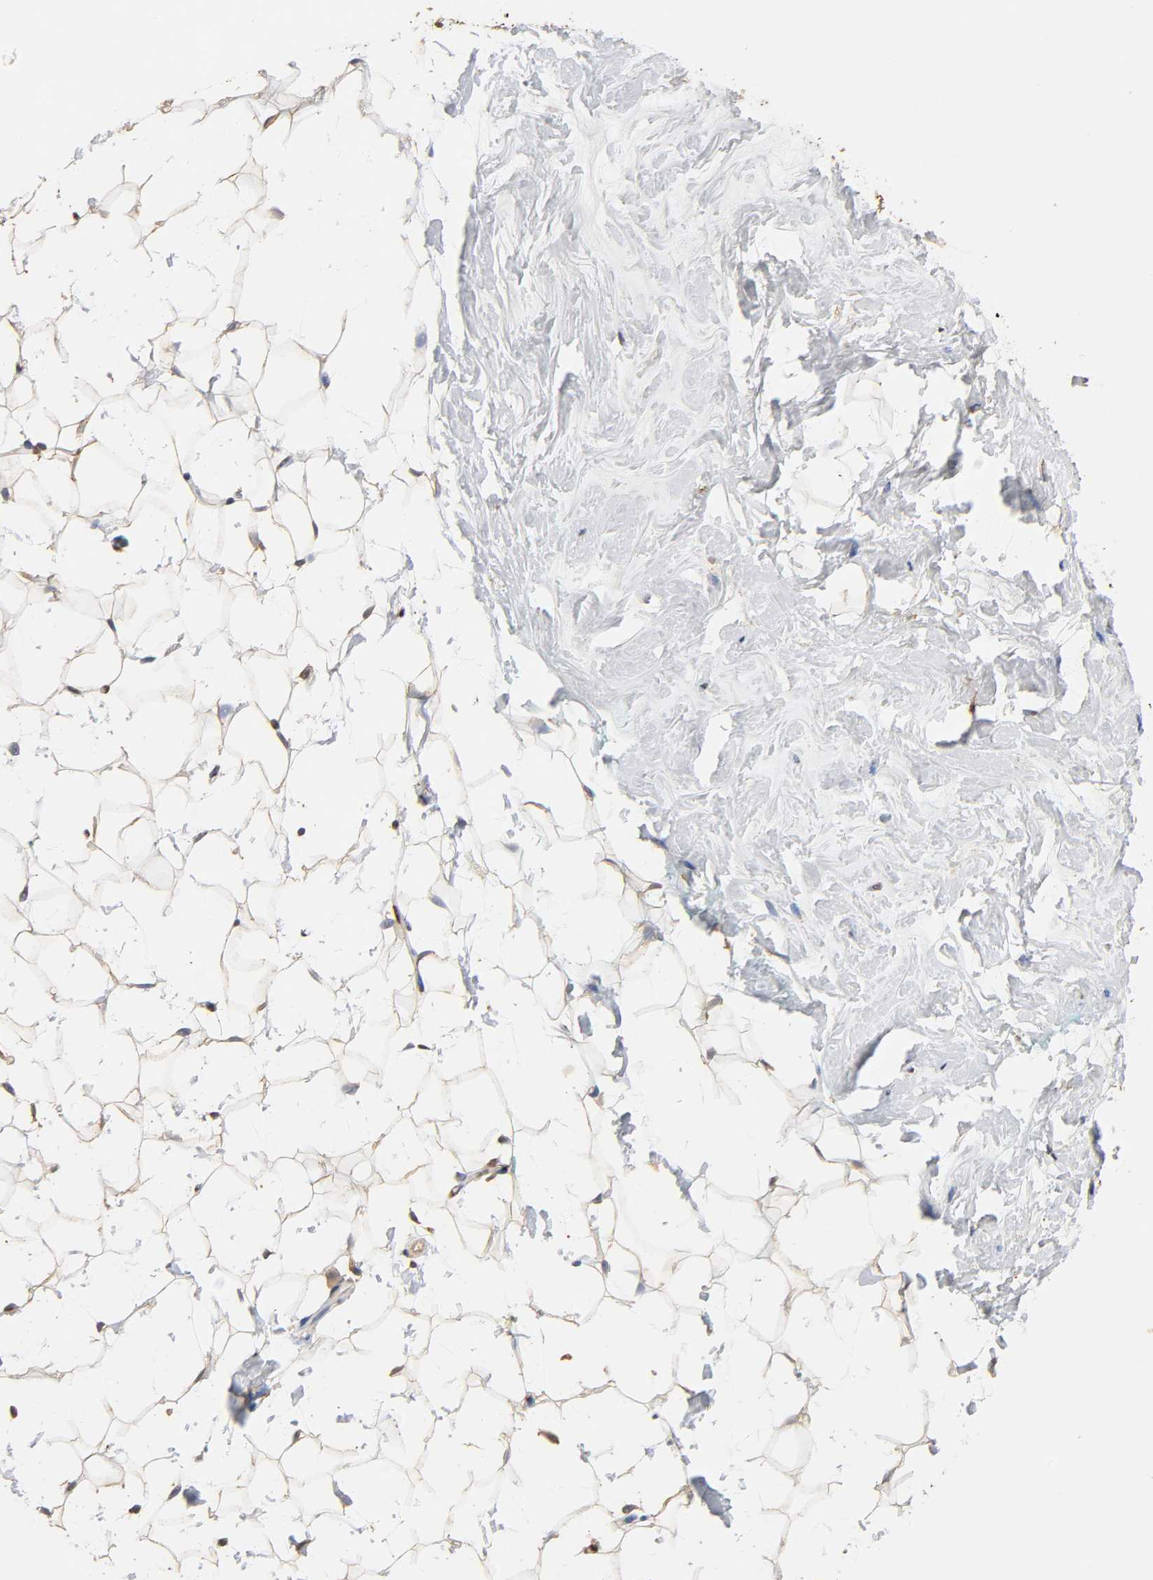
{"staining": {"intensity": "weak", "quantity": ">75%", "location": "cytoplasmic/membranous"}, "tissue": "breast", "cell_type": "Adipocytes", "image_type": "normal", "snomed": [{"axis": "morphology", "description": "Normal tissue, NOS"}, {"axis": "topography", "description": "Breast"}], "caption": "Immunohistochemical staining of benign breast reveals low levels of weak cytoplasmic/membranous expression in about >75% of adipocytes.", "gene": "PKN1", "patient": {"sex": "female", "age": 52}}